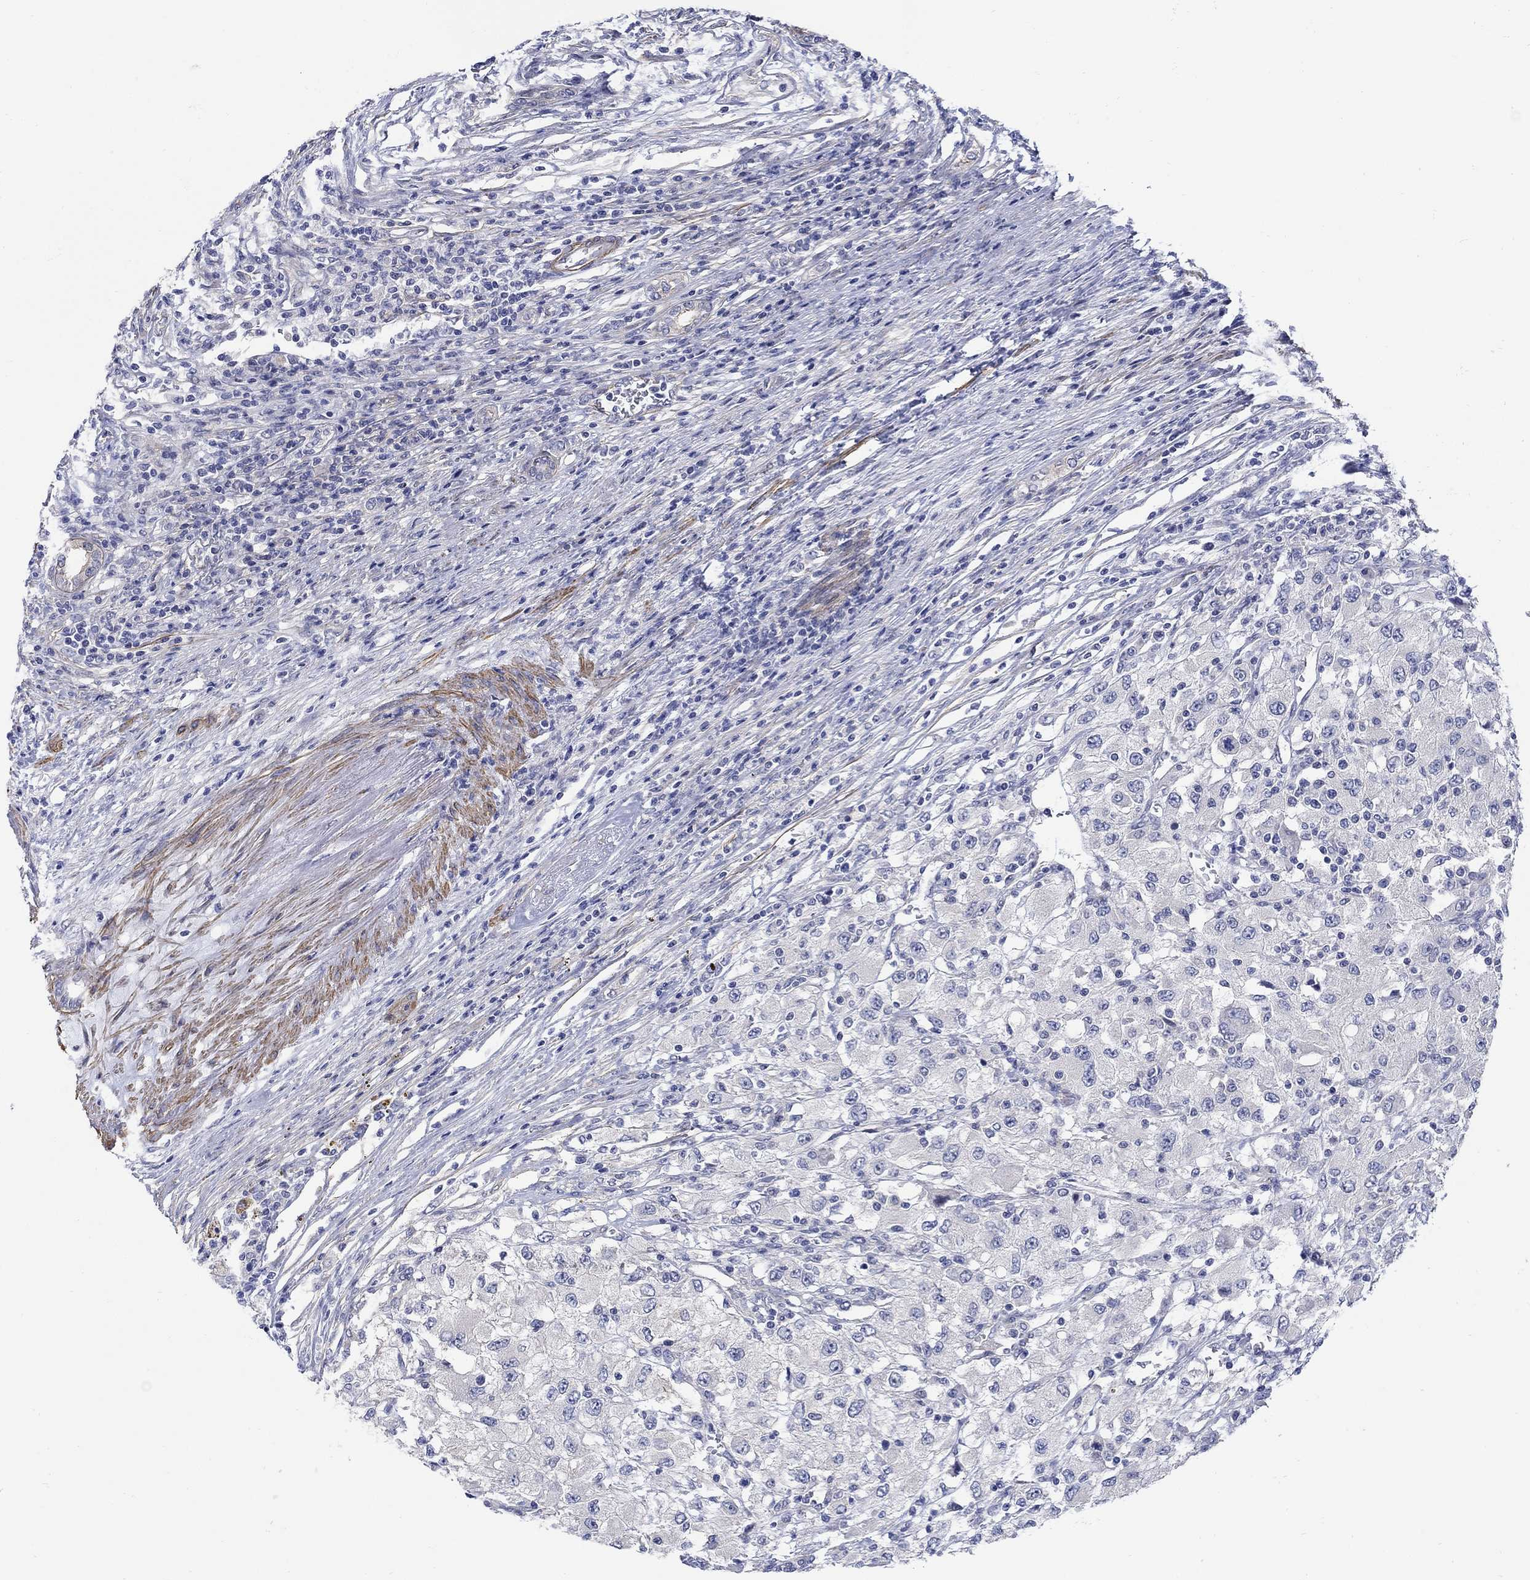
{"staining": {"intensity": "negative", "quantity": "none", "location": "none"}, "tissue": "renal cancer", "cell_type": "Tumor cells", "image_type": "cancer", "snomed": [{"axis": "morphology", "description": "Adenocarcinoma, NOS"}, {"axis": "topography", "description": "Kidney"}], "caption": "Histopathology image shows no significant protein expression in tumor cells of renal cancer. The staining was performed using DAB (3,3'-diaminobenzidine) to visualize the protein expression in brown, while the nuclei were stained in blue with hematoxylin (Magnification: 20x).", "gene": "SCN7A", "patient": {"sex": "female", "age": 67}}